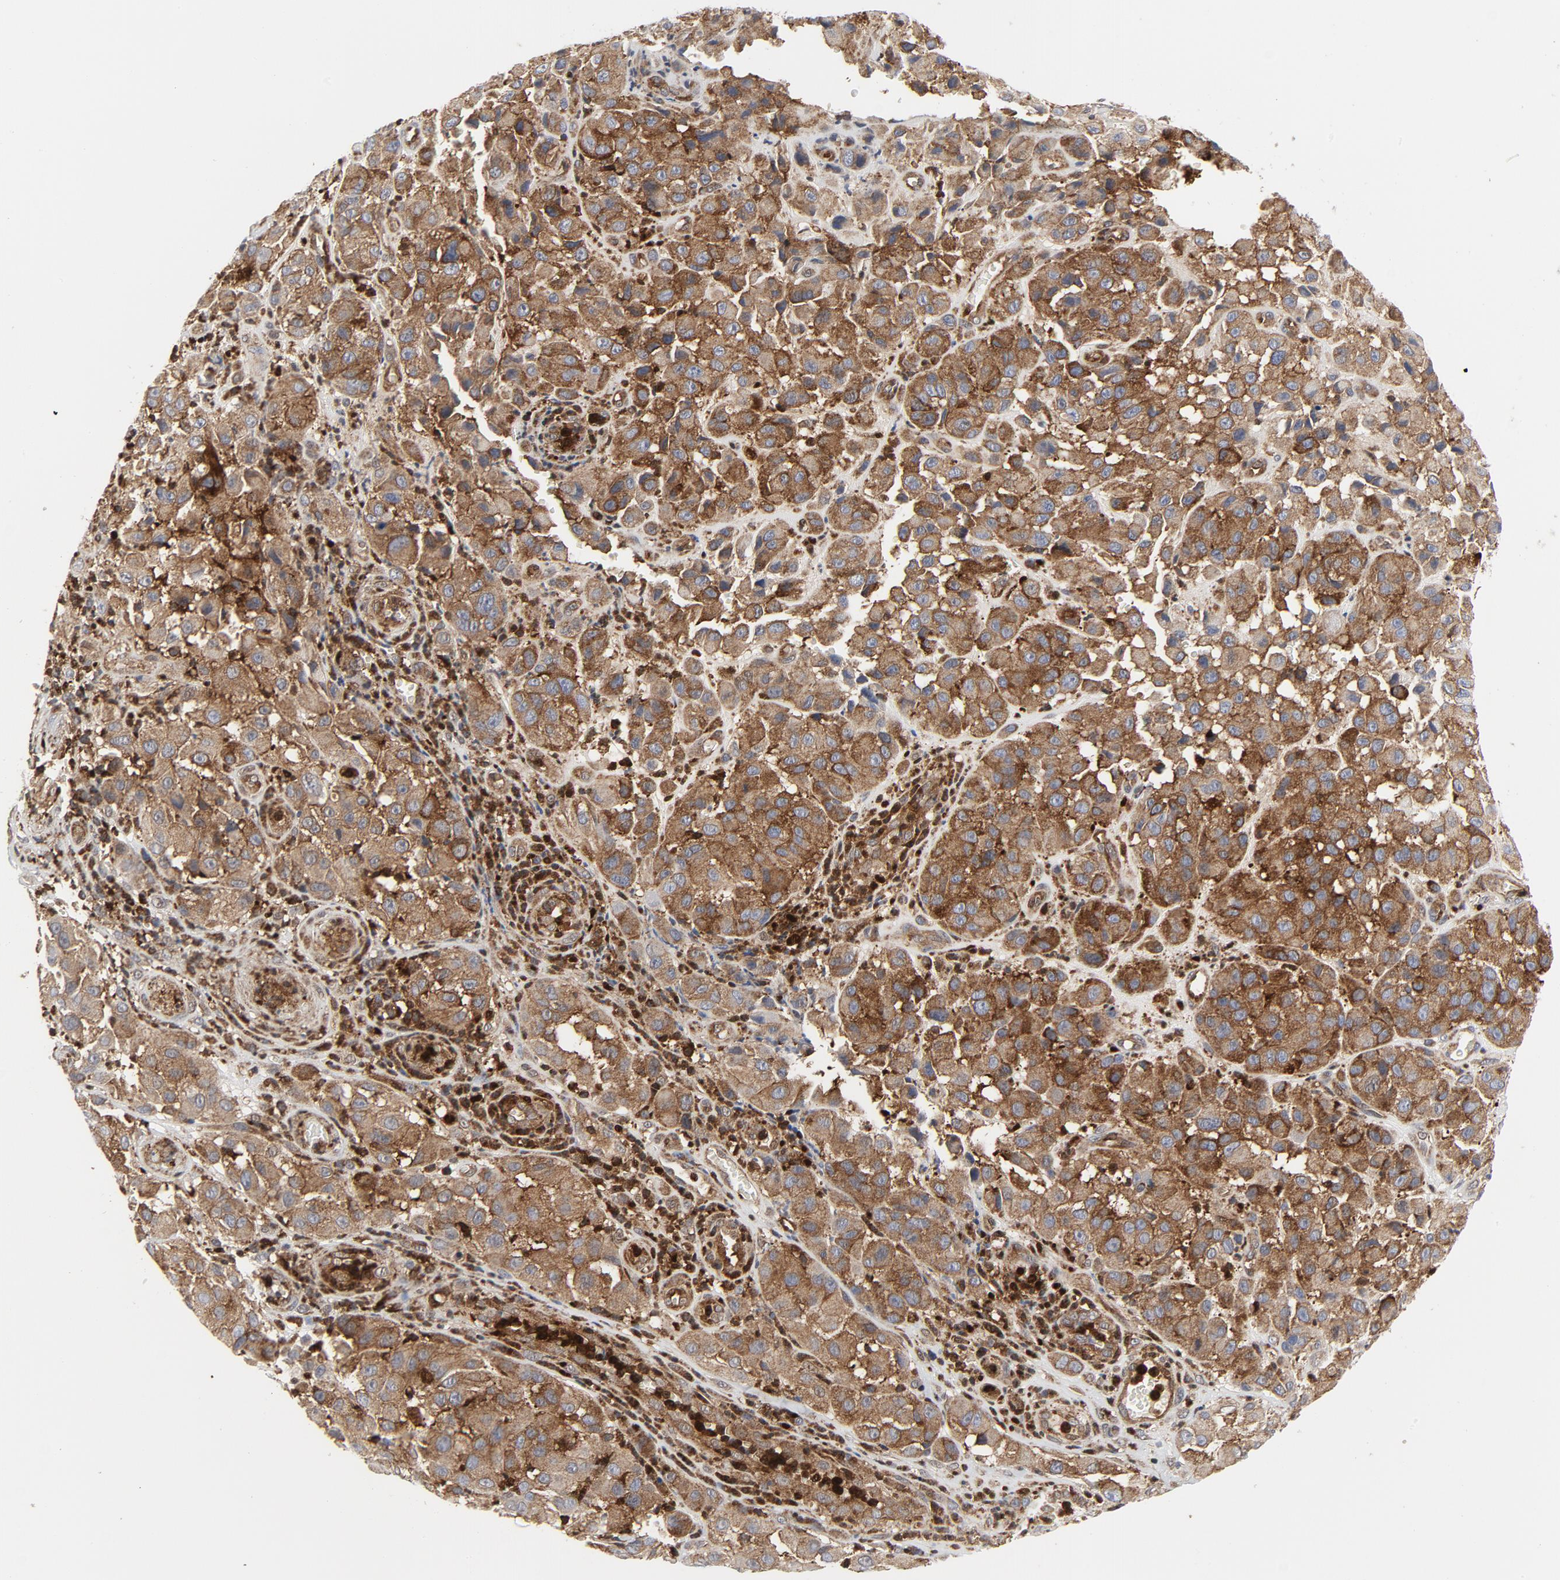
{"staining": {"intensity": "moderate", "quantity": ">75%", "location": "cytoplasmic/membranous"}, "tissue": "melanoma", "cell_type": "Tumor cells", "image_type": "cancer", "snomed": [{"axis": "morphology", "description": "Malignant melanoma, NOS"}, {"axis": "topography", "description": "Skin"}], "caption": "Tumor cells reveal medium levels of moderate cytoplasmic/membranous expression in about >75% of cells in malignant melanoma. (DAB (3,3'-diaminobenzidine) = brown stain, brightfield microscopy at high magnification).", "gene": "YES1", "patient": {"sex": "female", "age": 21}}